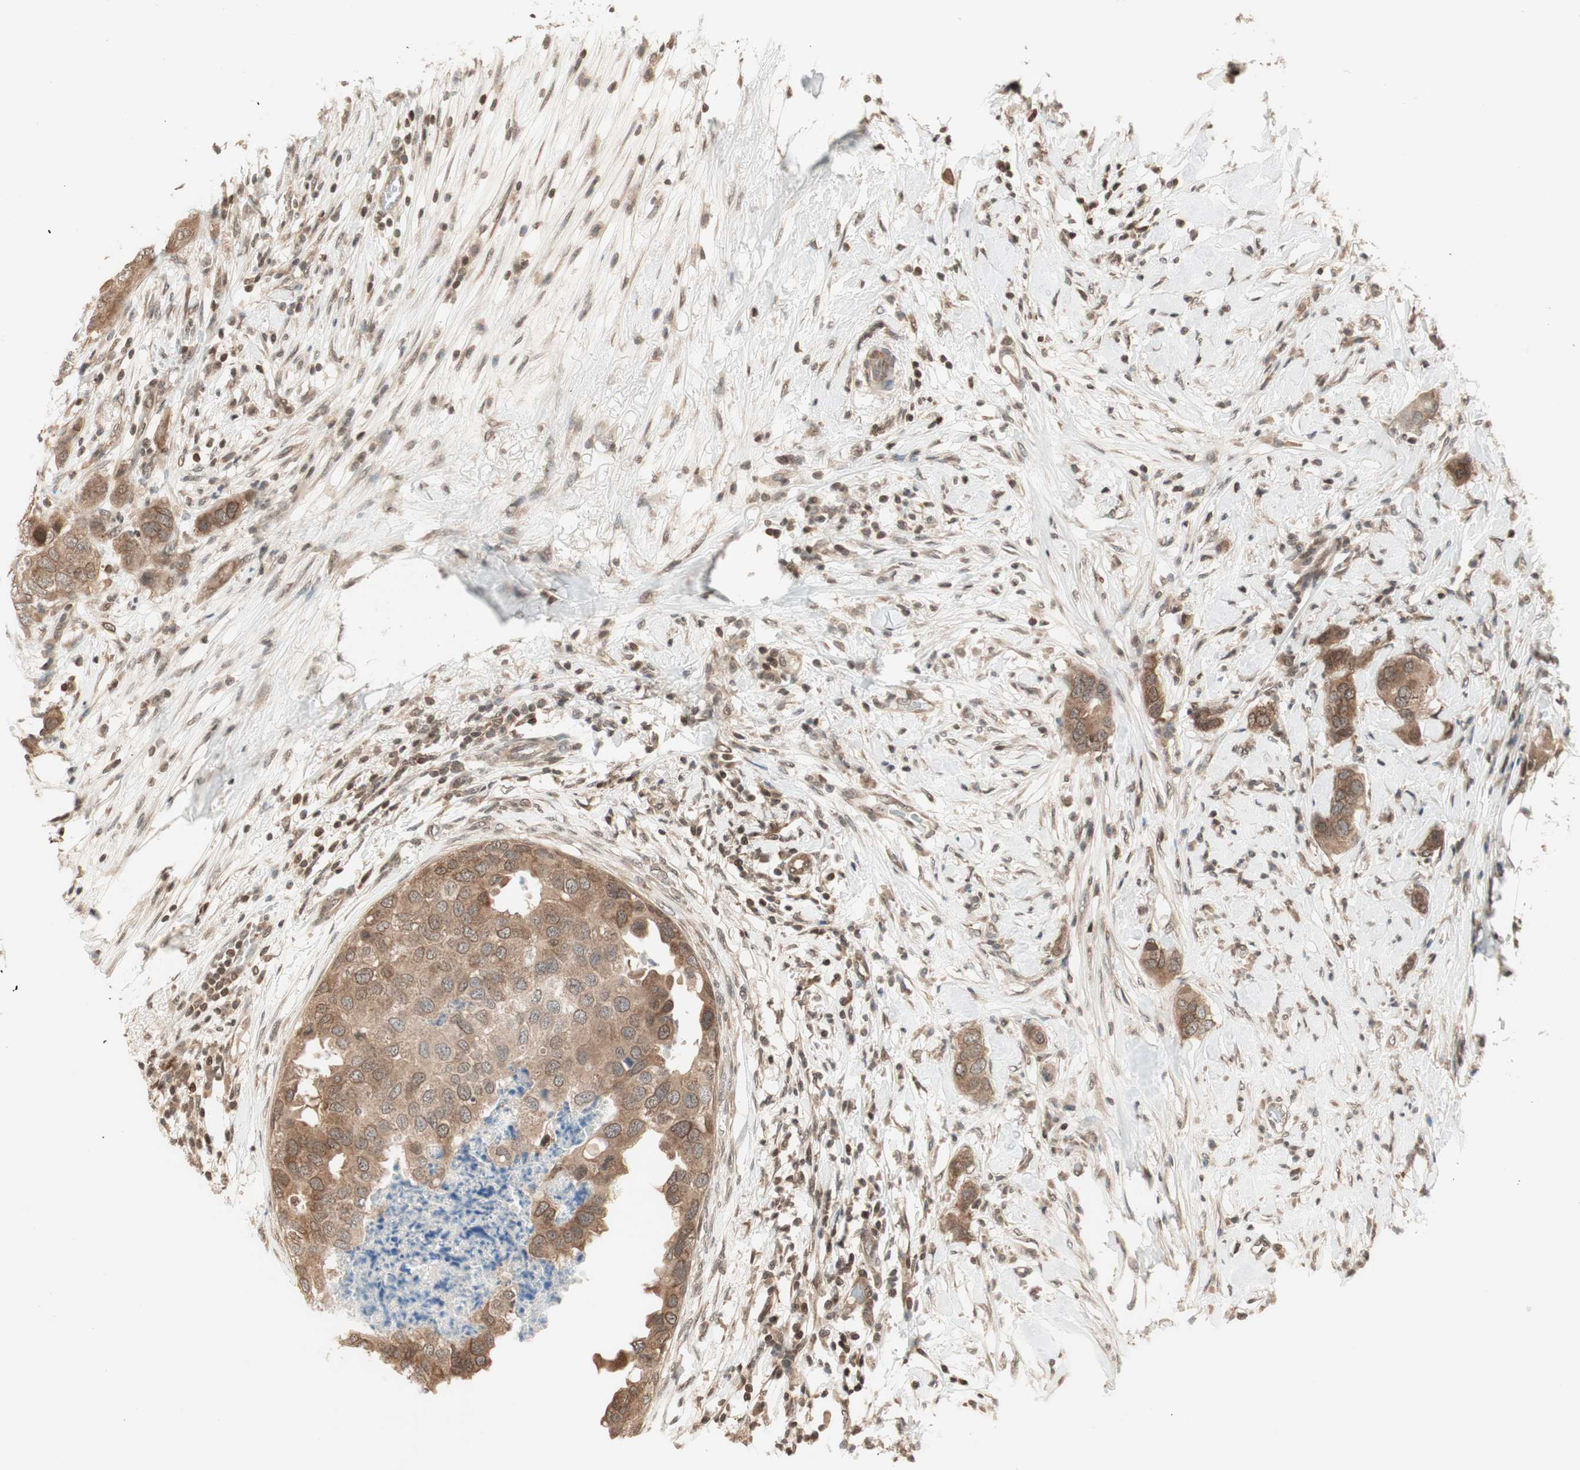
{"staining": {"intensity": "moderate", "quantity": ">75%", "location": "cytoplasmic/membranous"}, "tissue": "breast cancer", "cell_type": "Tumor cells", "image_type": "cancer", "snomed": [{"axis": "morphology", "description": "Duct carcinoma"}, {"axis": "topography", "description": "Breast"}], "caption": "A brown stain labels moderate cytoplasmic/membranous staining of a protein in breast cancer tumor cells.", "gene": "UBE2I", "patient": {"sex": "female", "age": 50}}